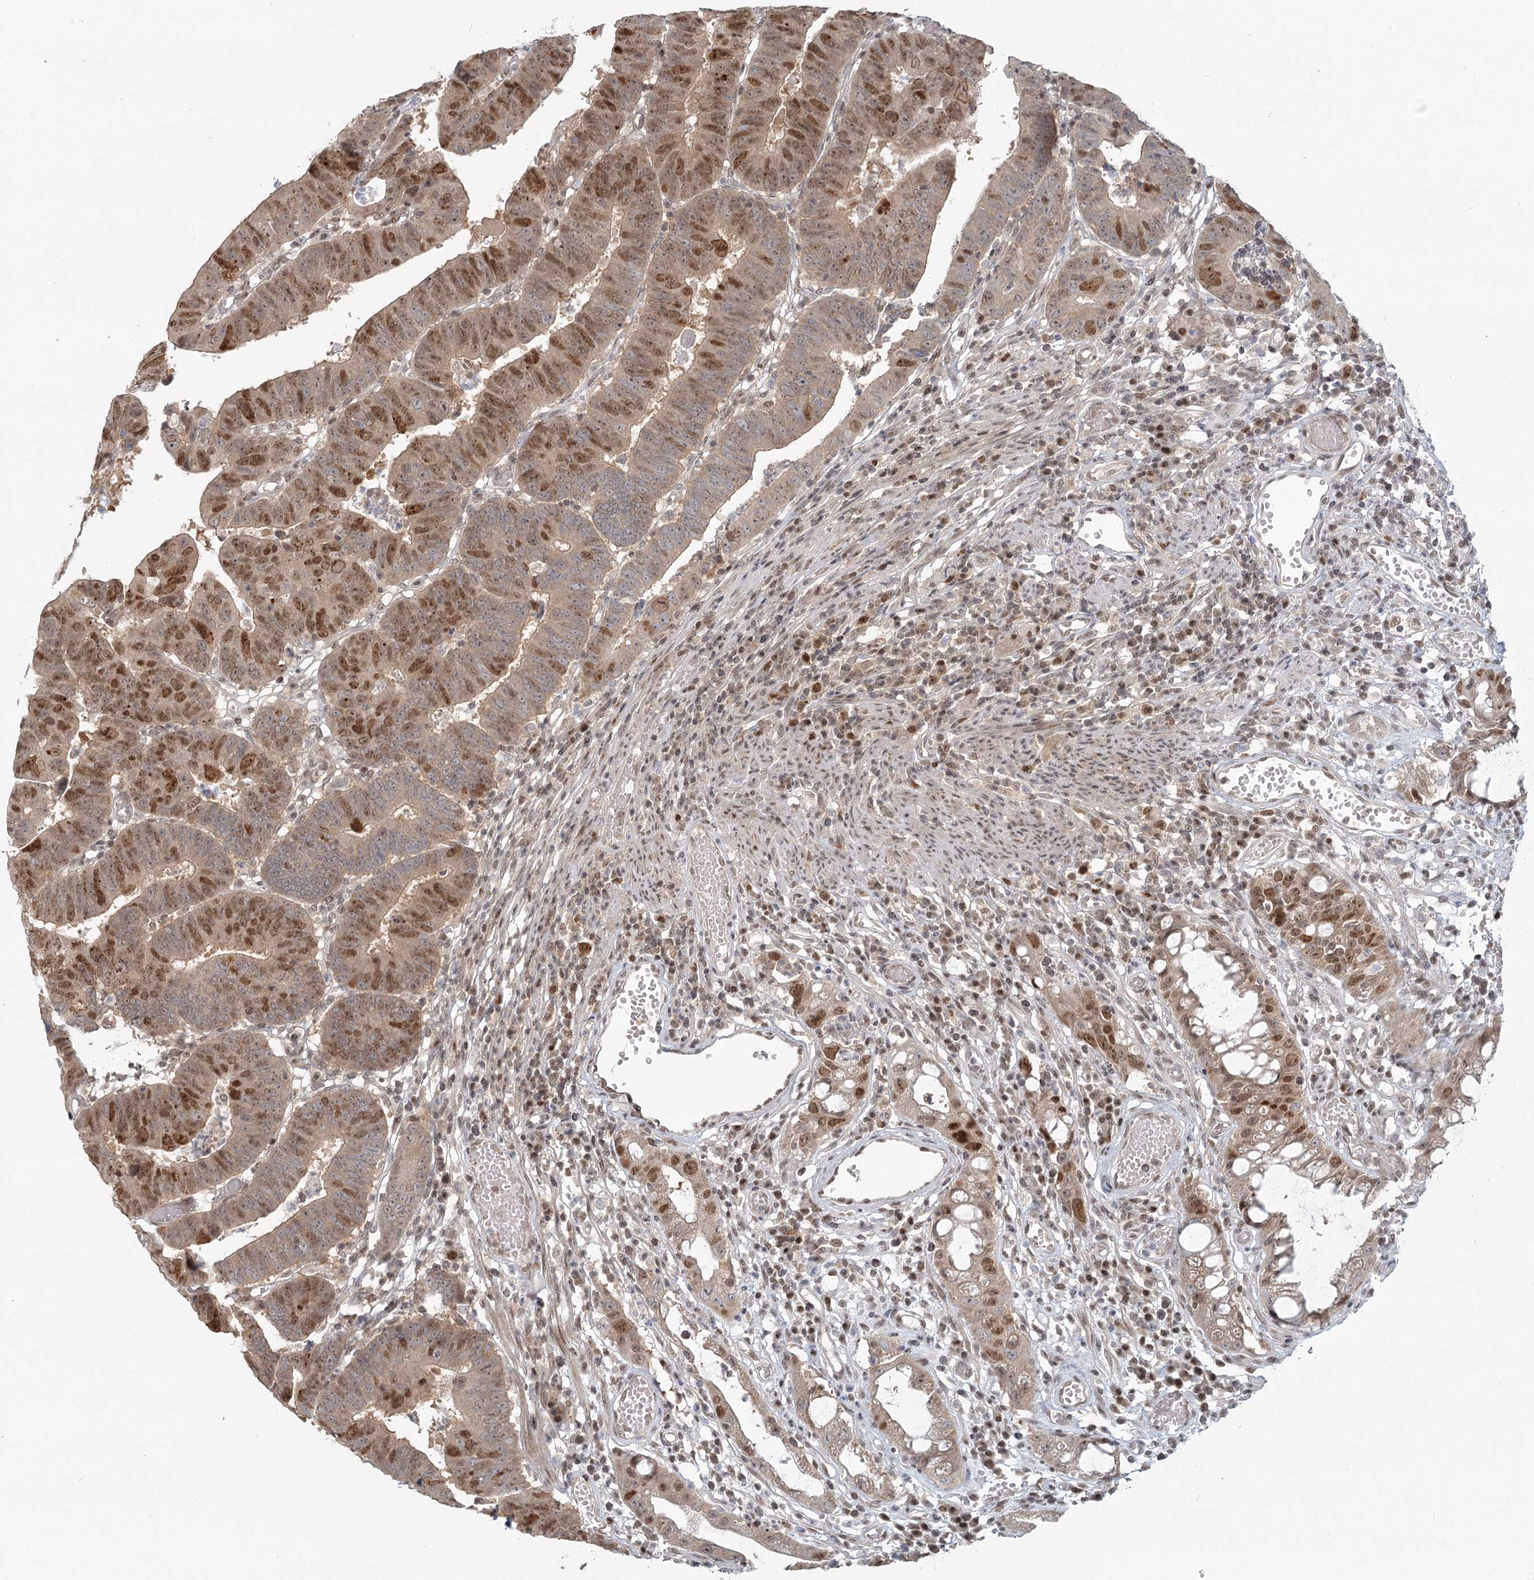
{"staining": {"intensity": "moderate", "quantity": ">75%", "location": "cytoplasmic/membranous,nuclear"}, "tissue": "colorectal cancer", "cell_type": "Tumor cells", "image_type": "cancer", "snomed": [{"axis": "morphology", "description": "Adenocarcinoma, NOS"}, {"axis": "topography", "description": "Rectum"}], "caption": "This image demonstrates immunohistochemistry staining of colorectal cancer (adenocarcinoma), with medium moderate cytoplasmic/membranous and nuclear expression in about >75% of tumor cells.", "gene": "R3HCC1L", "patient": {"sex": "female", "age": 65}}